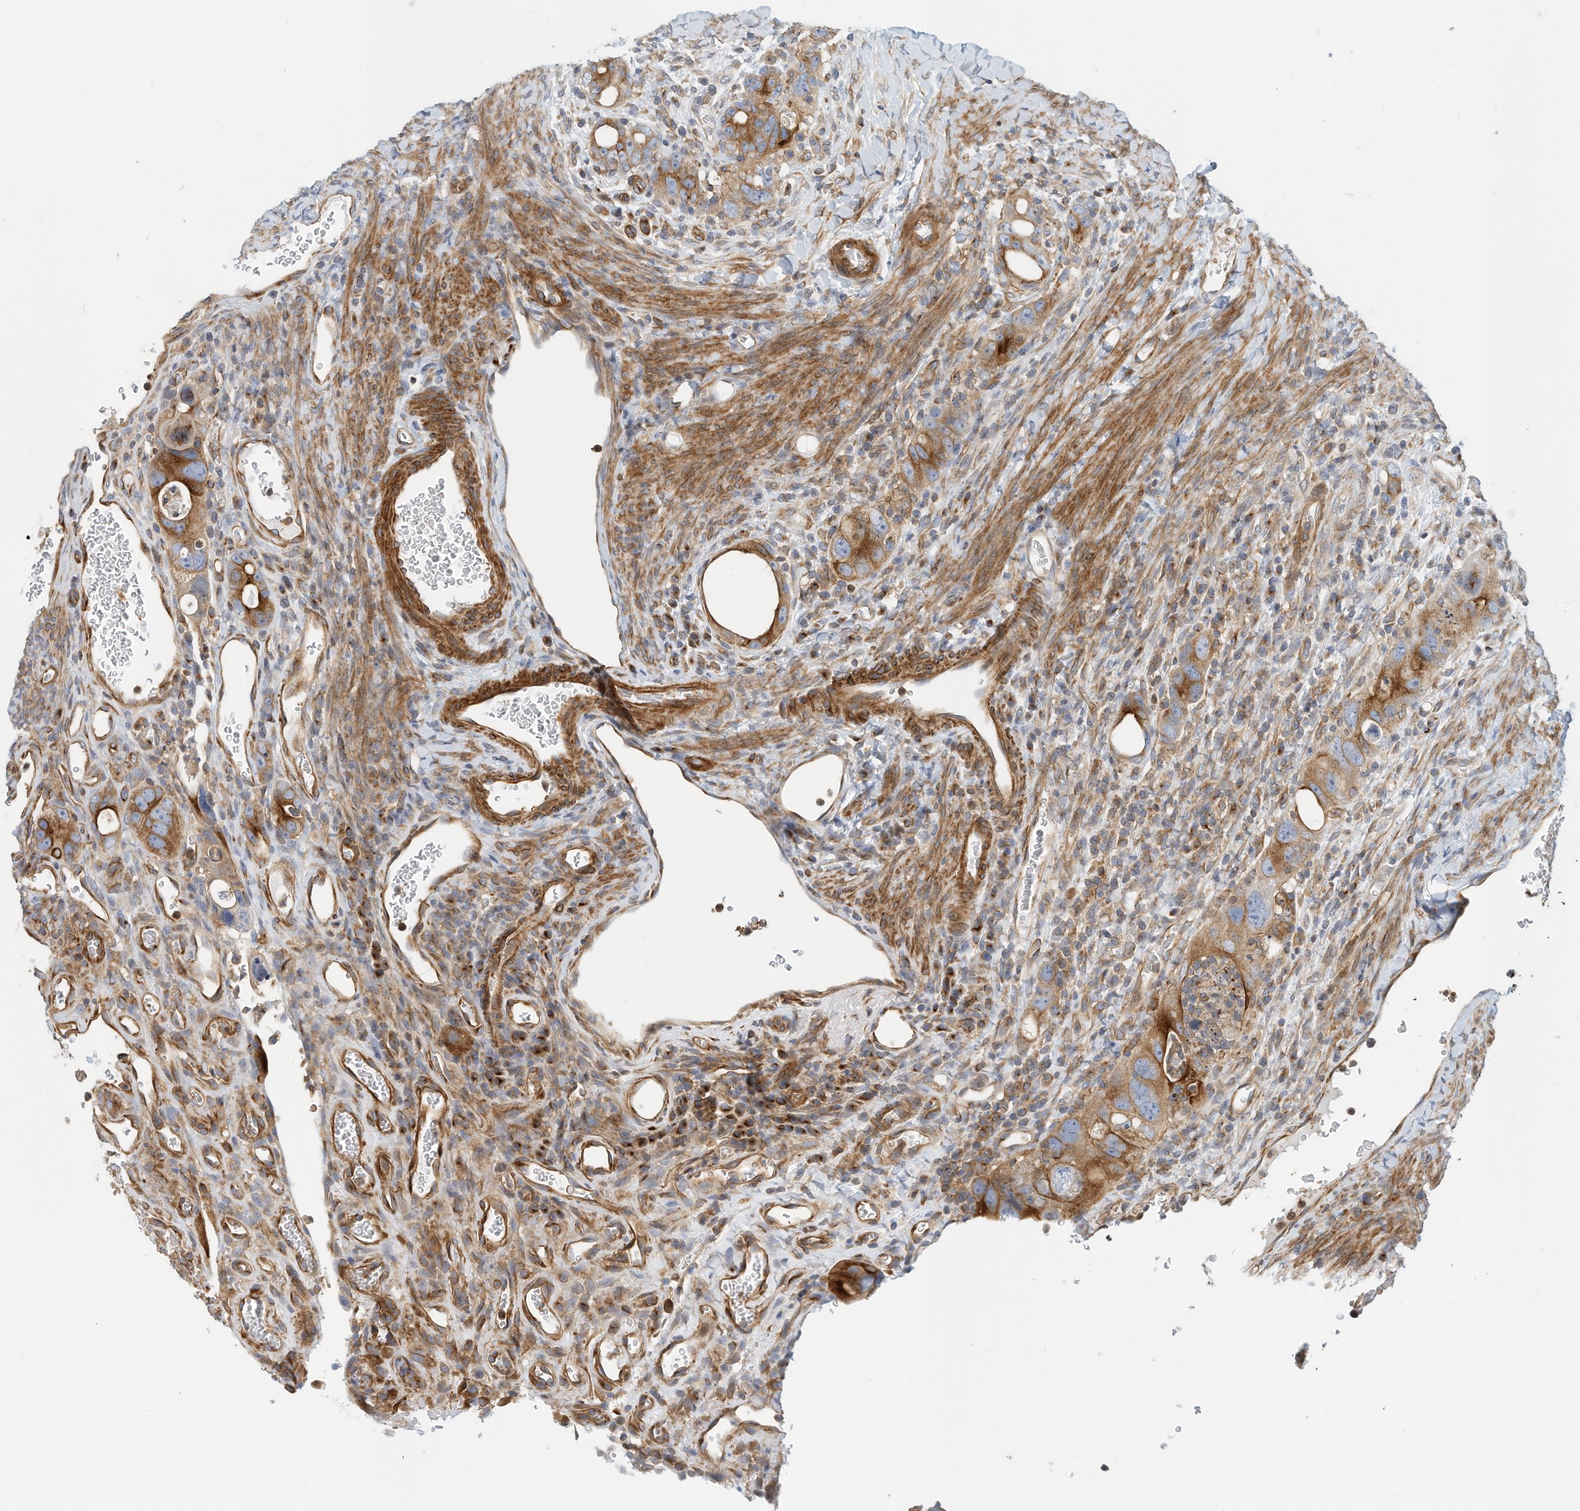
{"staining": {"intensity": "moderate", "quantity": ">75%", "location": "cytoplasmic/membranous"}, "tissue": "colorectal cancer", "cell_type": "Tumor cells", "image_type": "cancer", "snomed": [{"axis": "morphology", "description": "Adenocarcinoma, NOS"}, {"axis": "topography", "description": "Rectum"}], "caption": "Immunohistochemical staining of colorectal adenocarcinoma displays medium levels of moderate cytoplasmic/membranous protein positivity in approximately >75% of tumor cells. The staining was performed using DAB (3,3'-diaminobenzidine), with brown indicating positive protein expression. Nuclei are stained blue with hematoxylin.", "gene": "MICAL1", "patient": {"sex": "male", "age": 59}}